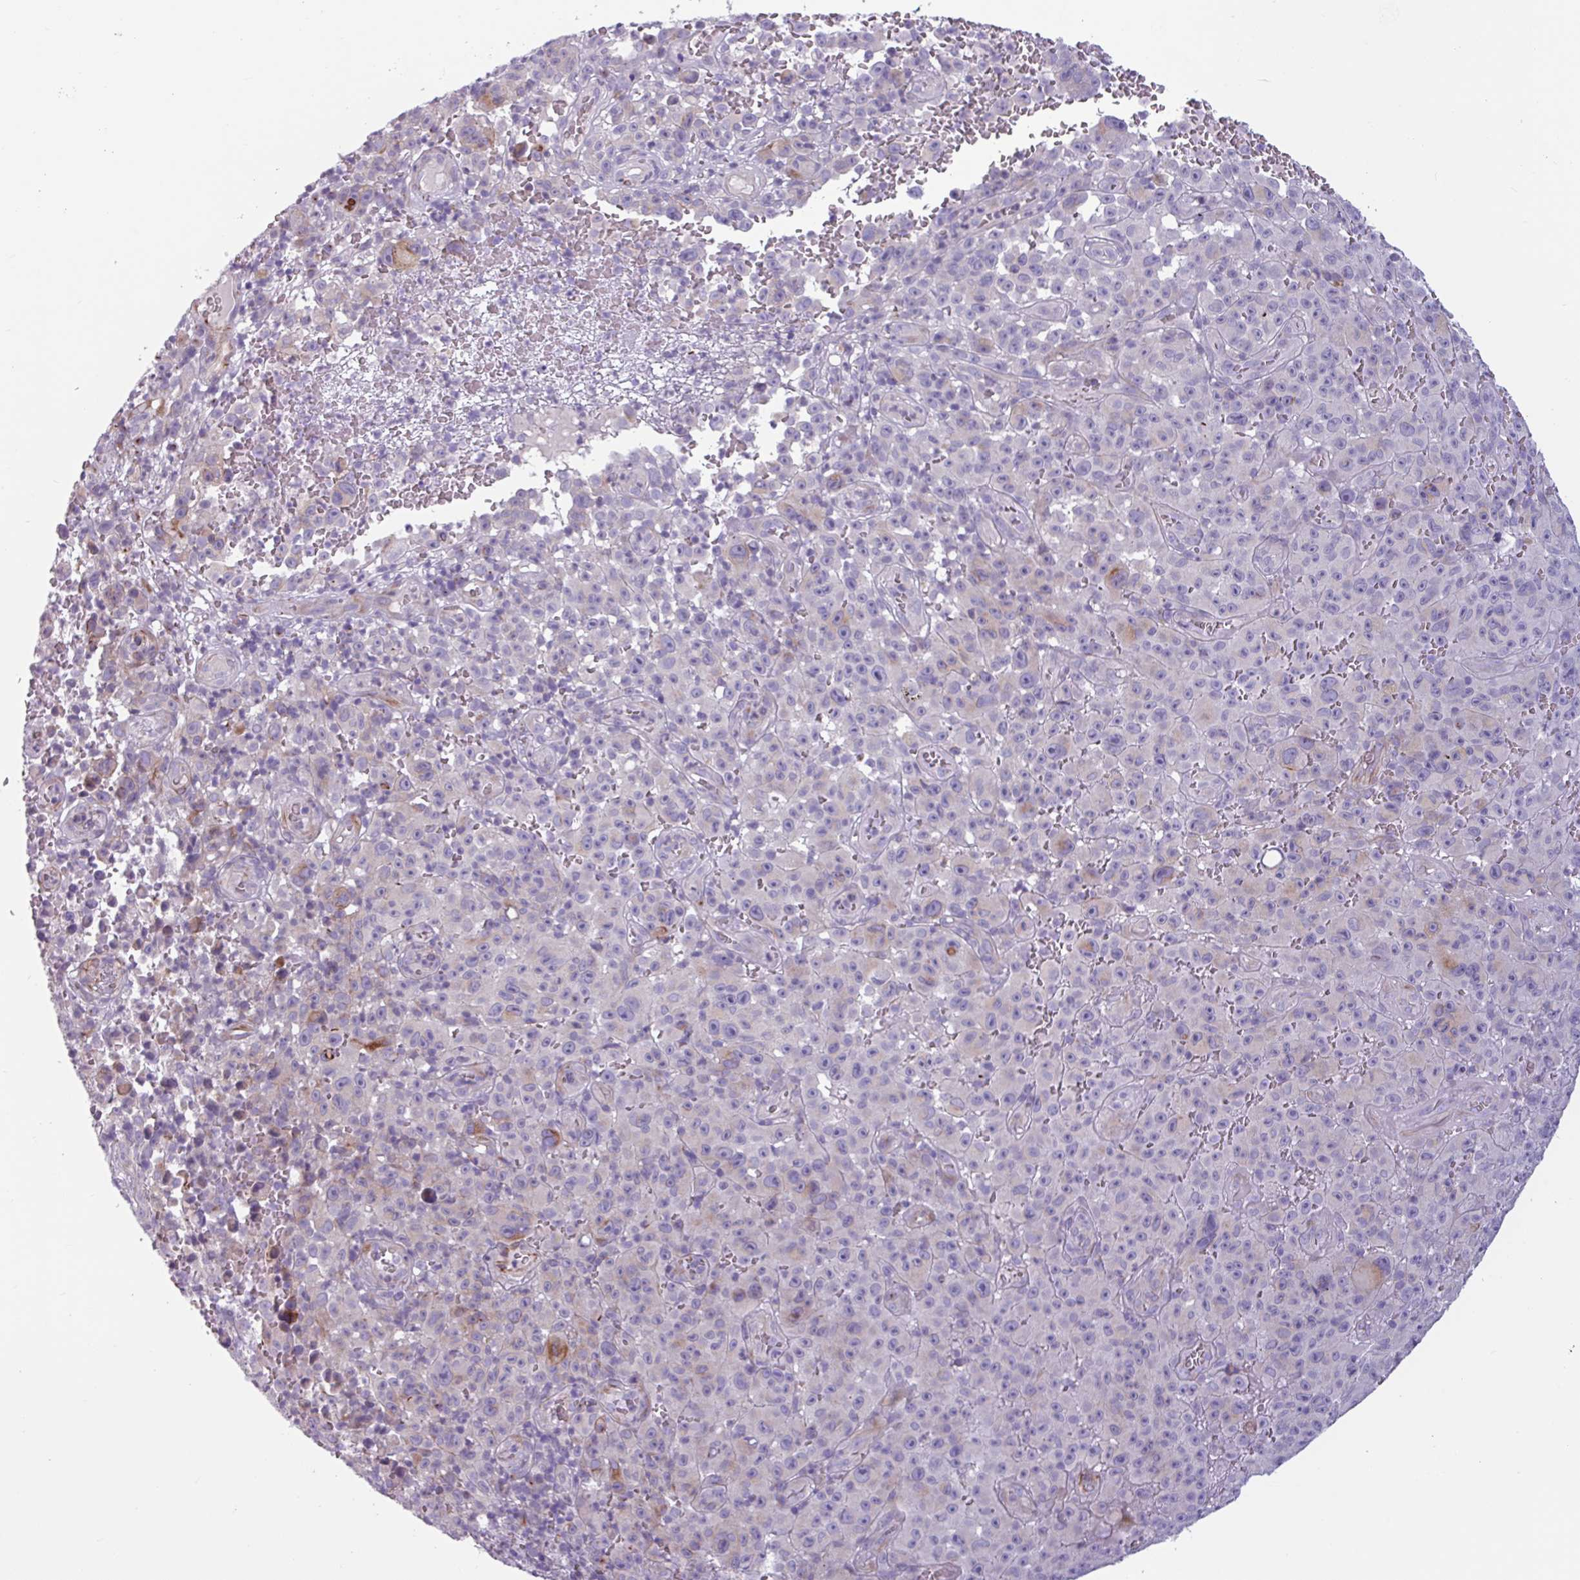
{"staining": {"intensity": "weak", "quantity": "<25%", "location": "cytoplasmic/membranous"}, "tissue": "melanoma", "cell_type": "Tumor cells", "image_type": "cancer", "snomed": [{"axis": "morphology", "description": "Malignant melanoma, NOS"}, {"axis": "topography", "description": "Skin"}], "caption": "Tumor cells are negative for protein expression in human melanoma.", "gene": "ADGRE1", "patient": {"sex": "female", "age": 82}}